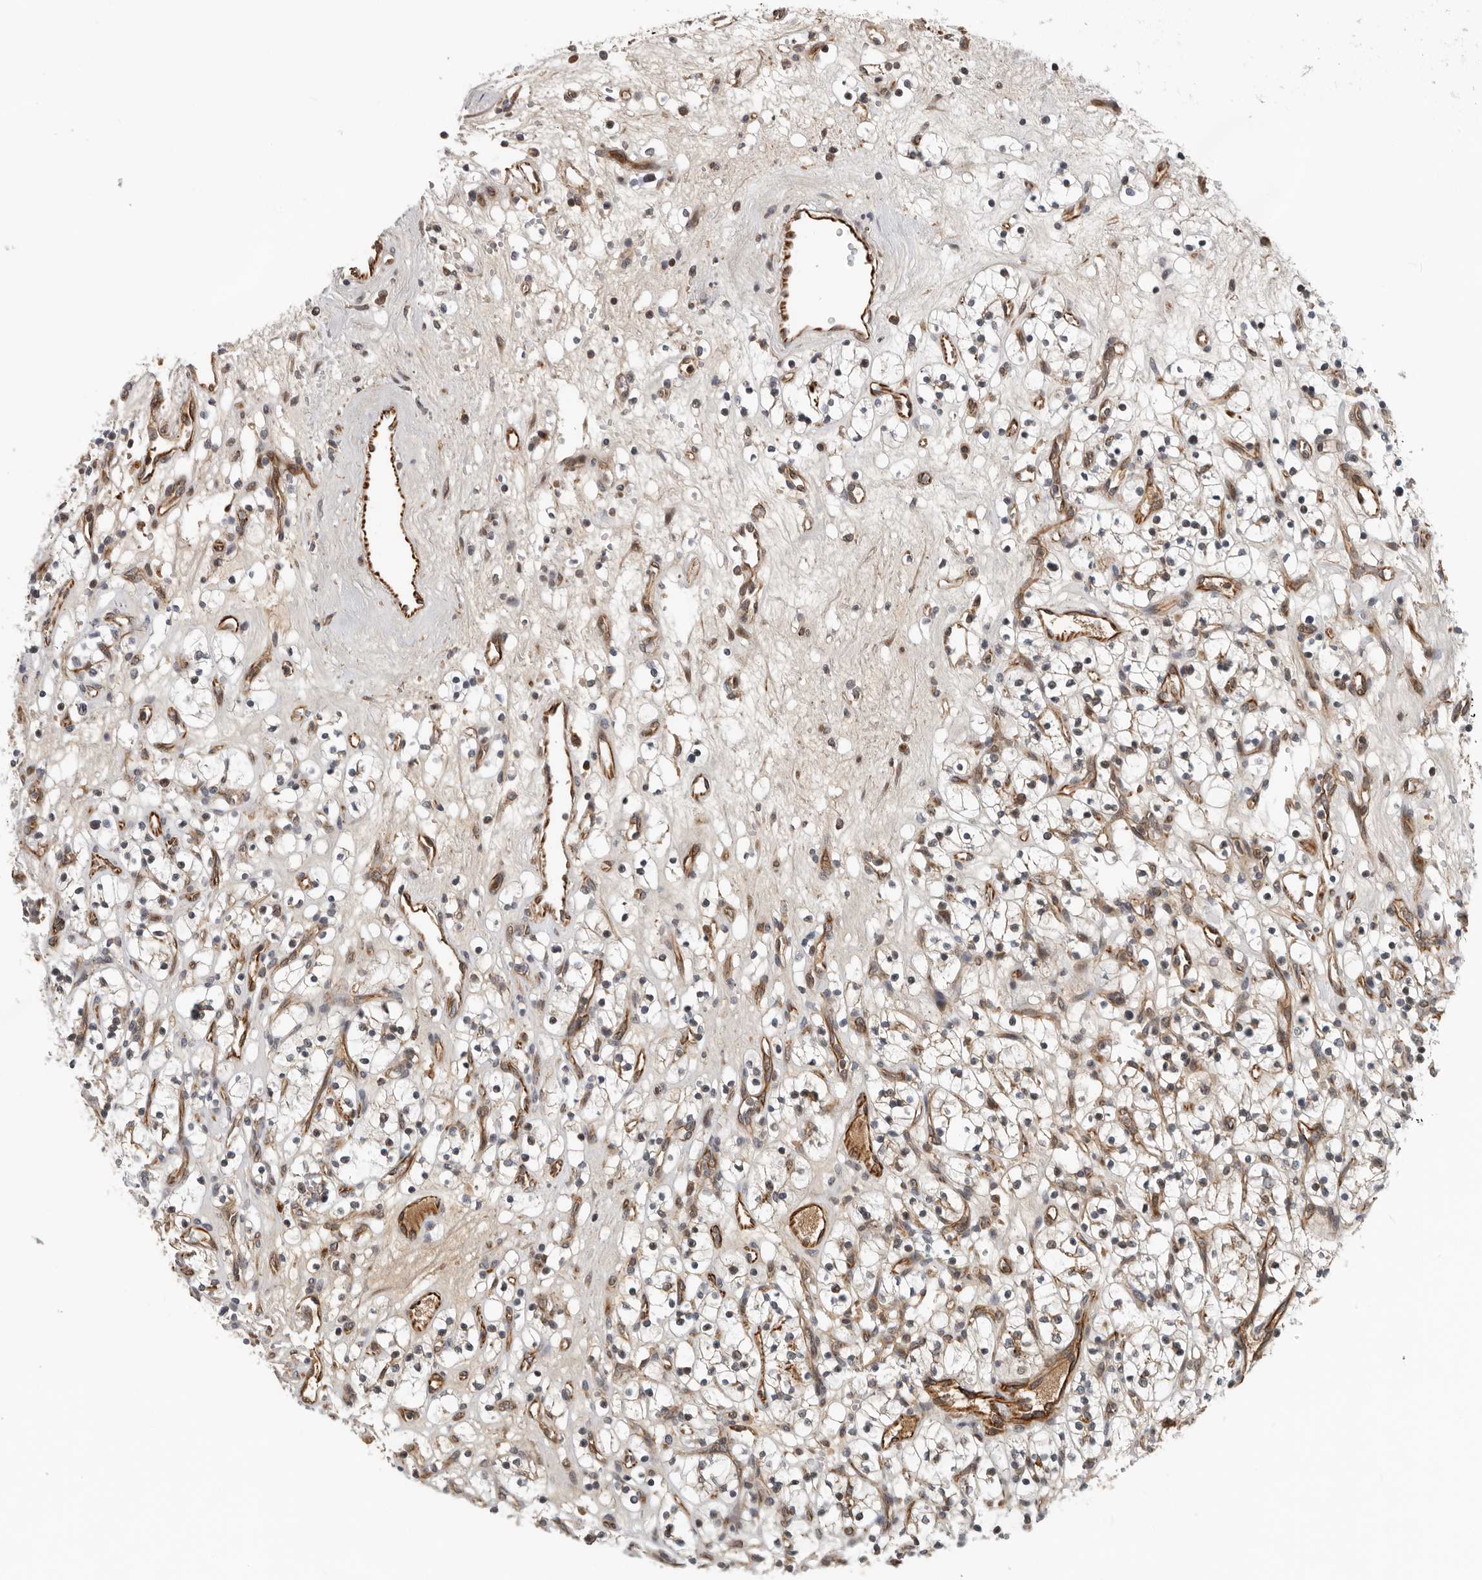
{"staining": {"intensity": "weak", "quantity": "25%-75%", "location": "cytoplasmic/membranous"}, "tissue": "renal cancer", "cell_type": "Tumor cells", "image_type": "cancer", "snomed": [{"axis": "morphology", "description": "Adenocarcinoma, NOS"}, {"axis": "topography", "description": "Kidney"}], "caption": "Weak cytoplasmic/membranous staining is seen in about 25%-75% of tumor cells in renal adenocarcinoma. Nuclei are stained in blue.", "gene": "RNF157", "patient": {"sex": "female", "age": 57}}